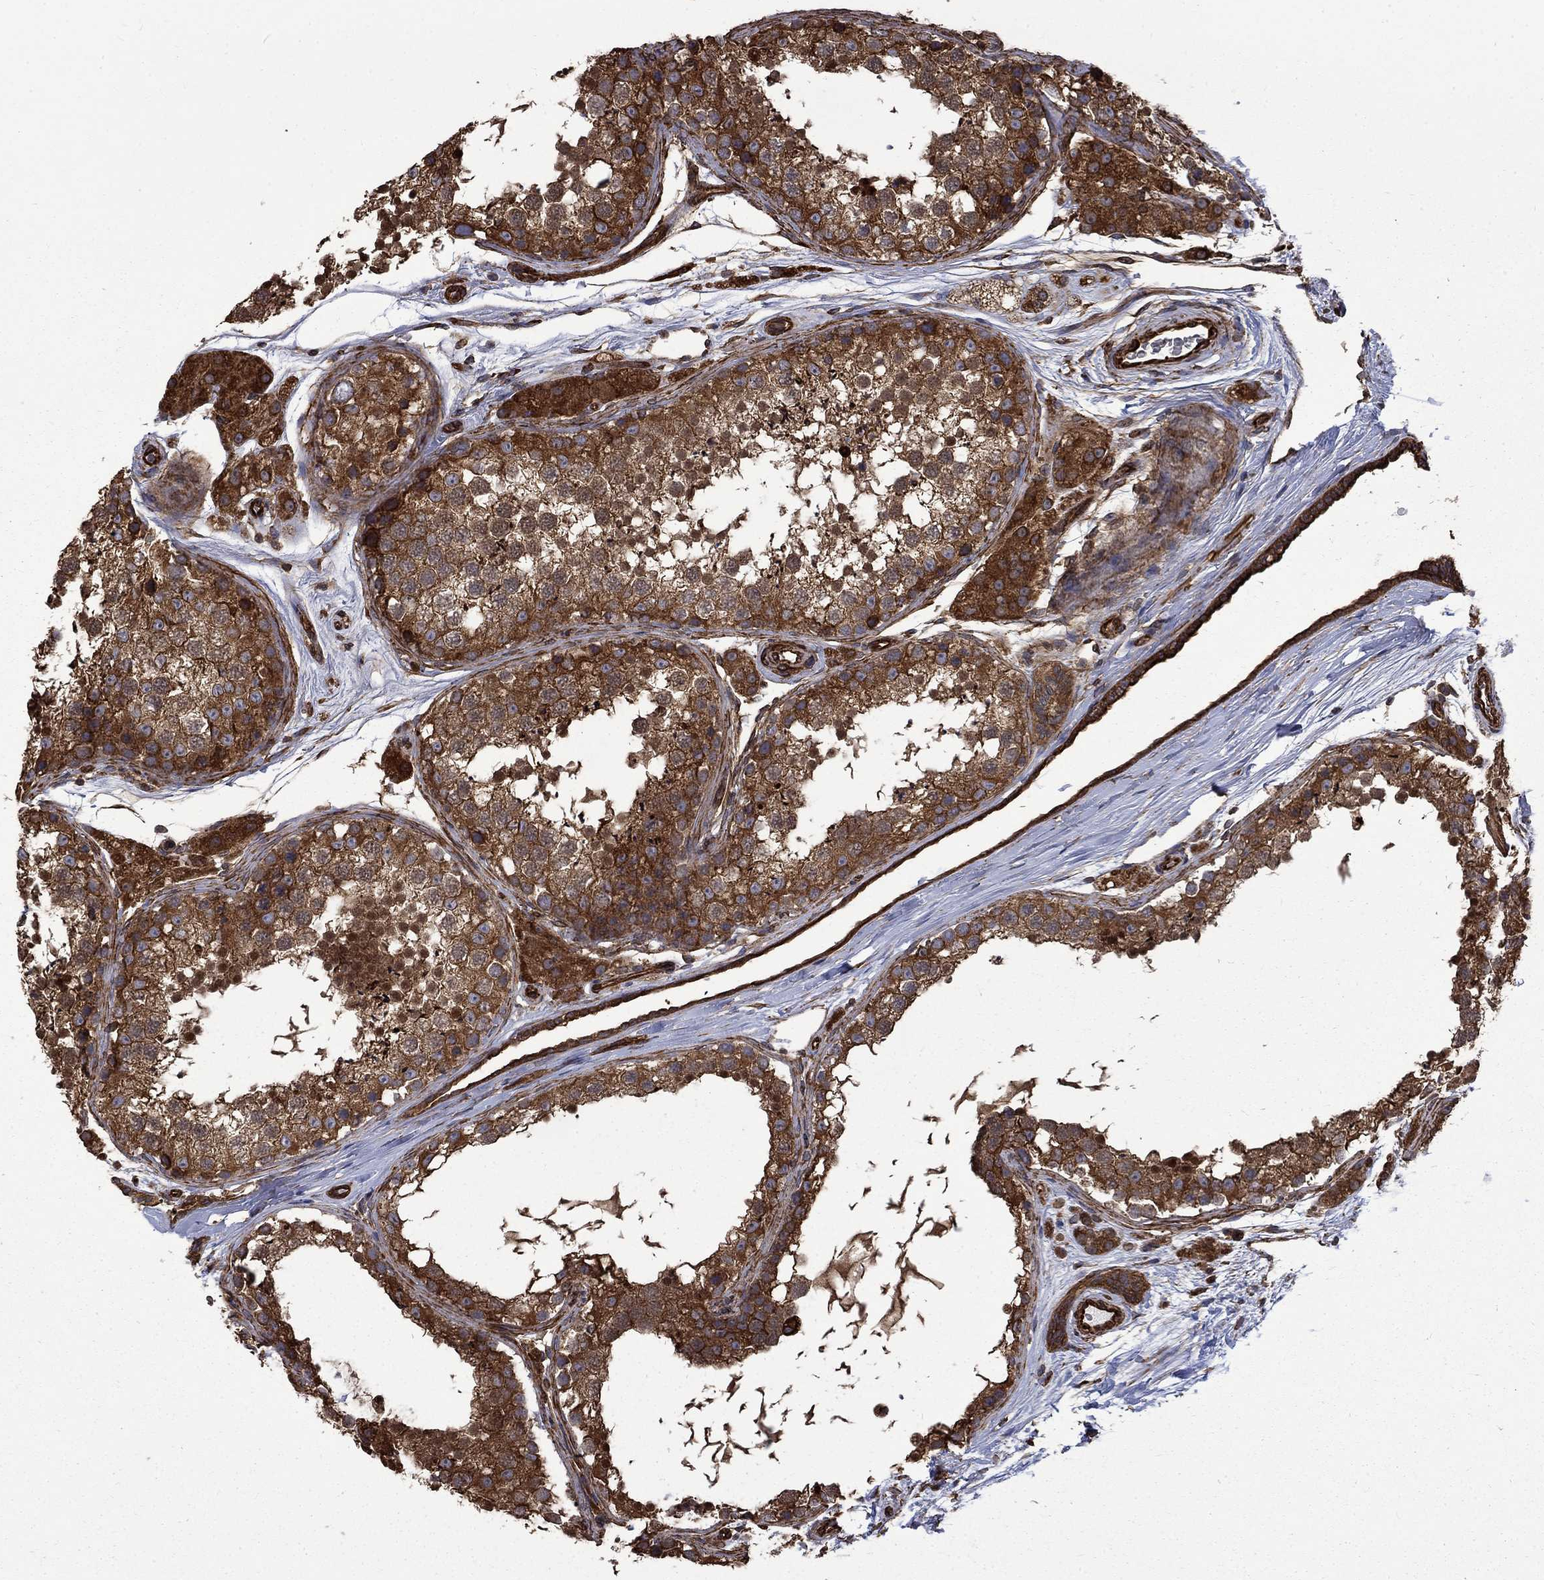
{"staining": {"intensity": "strong", "quantity": "25%-75%", "location": "cytoplasmic/membranous,nuclear"}, "tissue": "testis", "cell_type": "Cells in seminiferous ducts", "image_type": "normal", "snomed": [{"axis": "morphology", "description": "Normal tissue, NOS"}, {"axis": "topography", "description": "Testis"}], "caption": "Immunohistochemistry (IHC) photomicrograph of unremarkable testis stained for a protein (brown), which demonstrates high levels of strong cytoplasmic/membranous,nuclear staining in approximately 25%-75% of cells in seminiferous ducts.", "gene": "CUTC", "patient": {"sex": "male", "age": 41}}